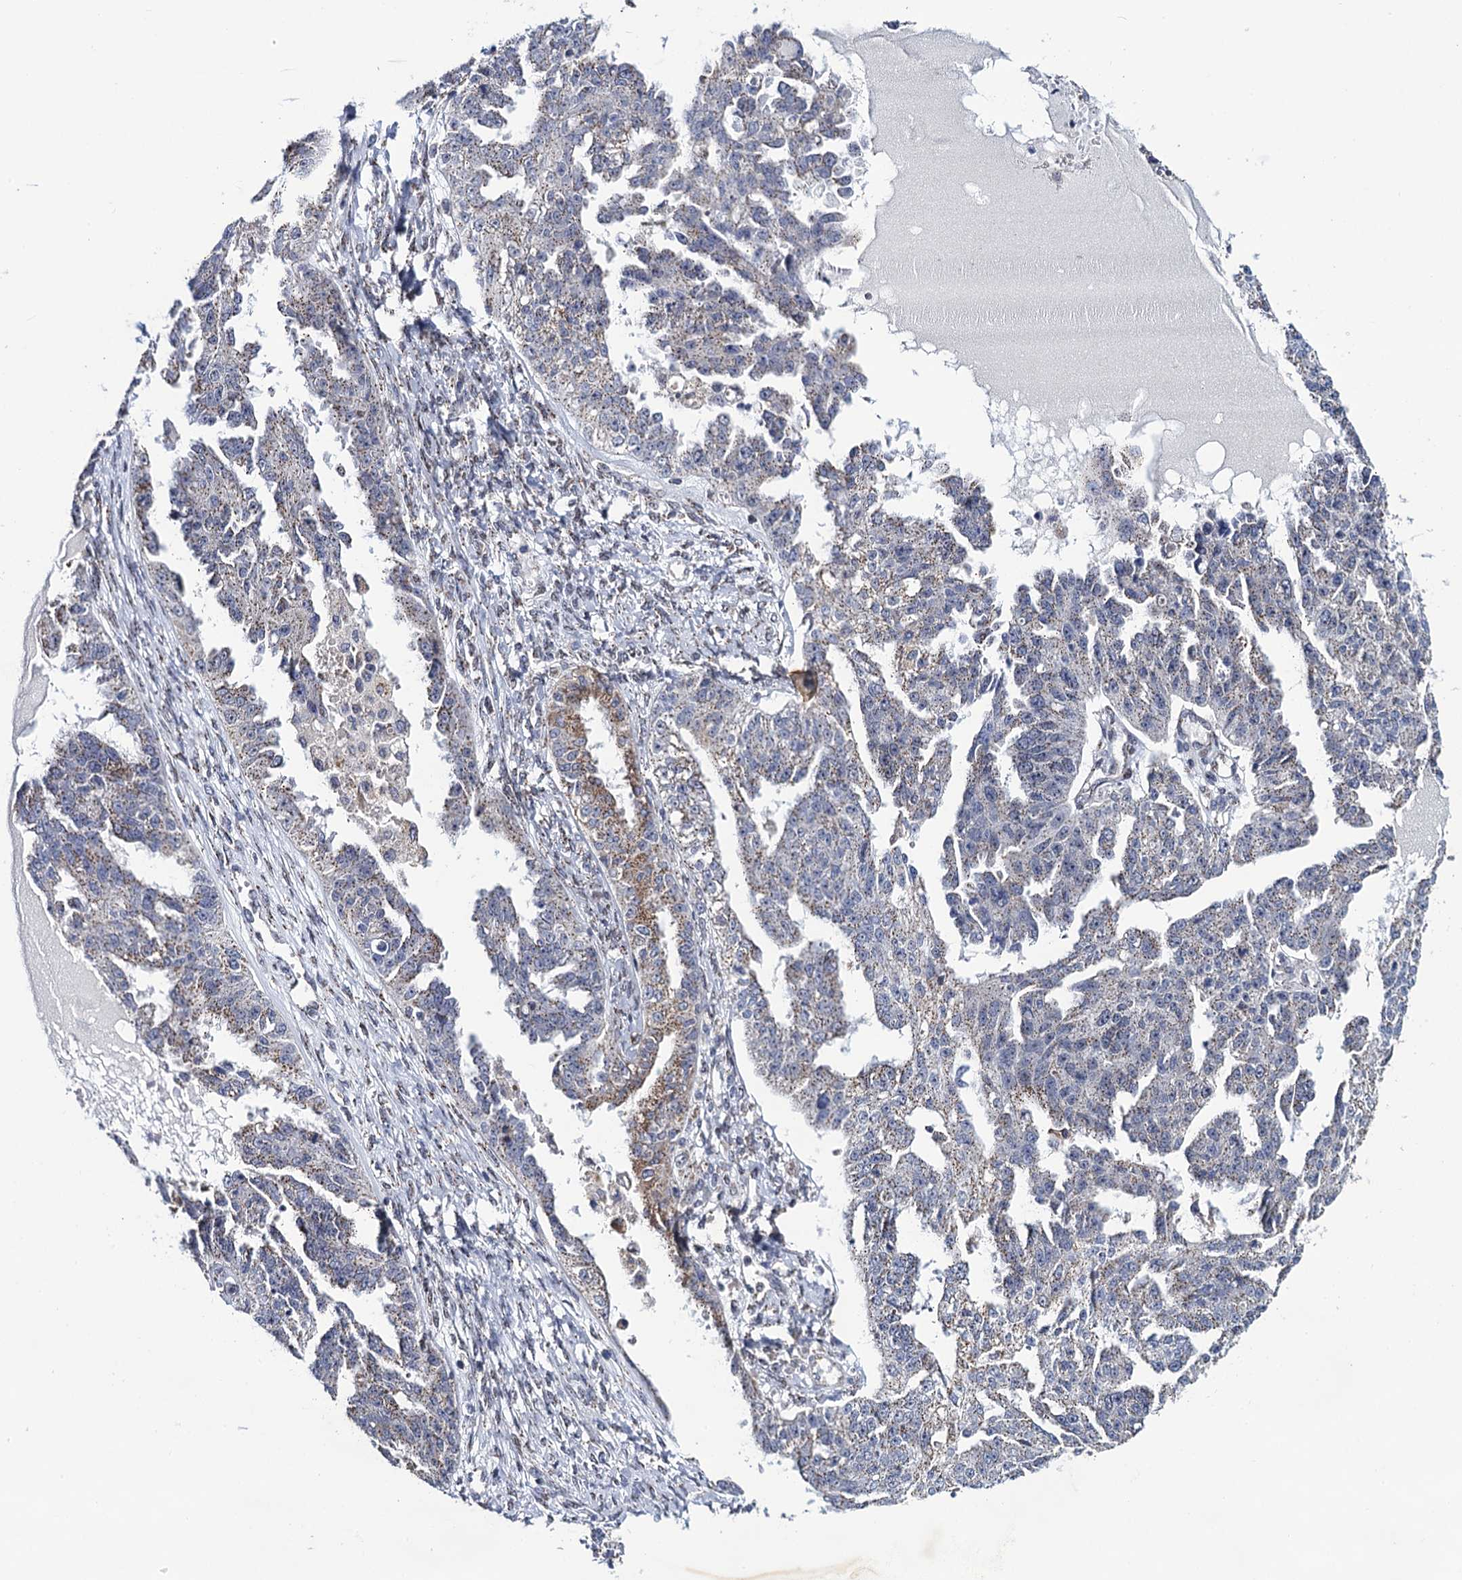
{"staining": {"intensity": "moderate", "quantity": "25%-75%", "location": "cytoplasmic/membranous"}, "tissue": "ovarian cancer", "cell_type": "Tumor cells", "image_type": "cancer", "snomed": [{"axis": "morphology", "description": "Cystadenocarcinoma, serous, NOS"}, {"axis": "topography", "description": "Ovary"}], "caption": "Immunohistochemical staining of human serous cystadenocarcinoma (ovarian) reveals medium levels of moderate cytoplasmic/membranous protein expression in about 25%-75% of tumor cells. Ihc stains the protein of interest in brown and the nuclei are stained blue.", "gene": "THAP2", "patient": {"sex": "female", "age": 58}}